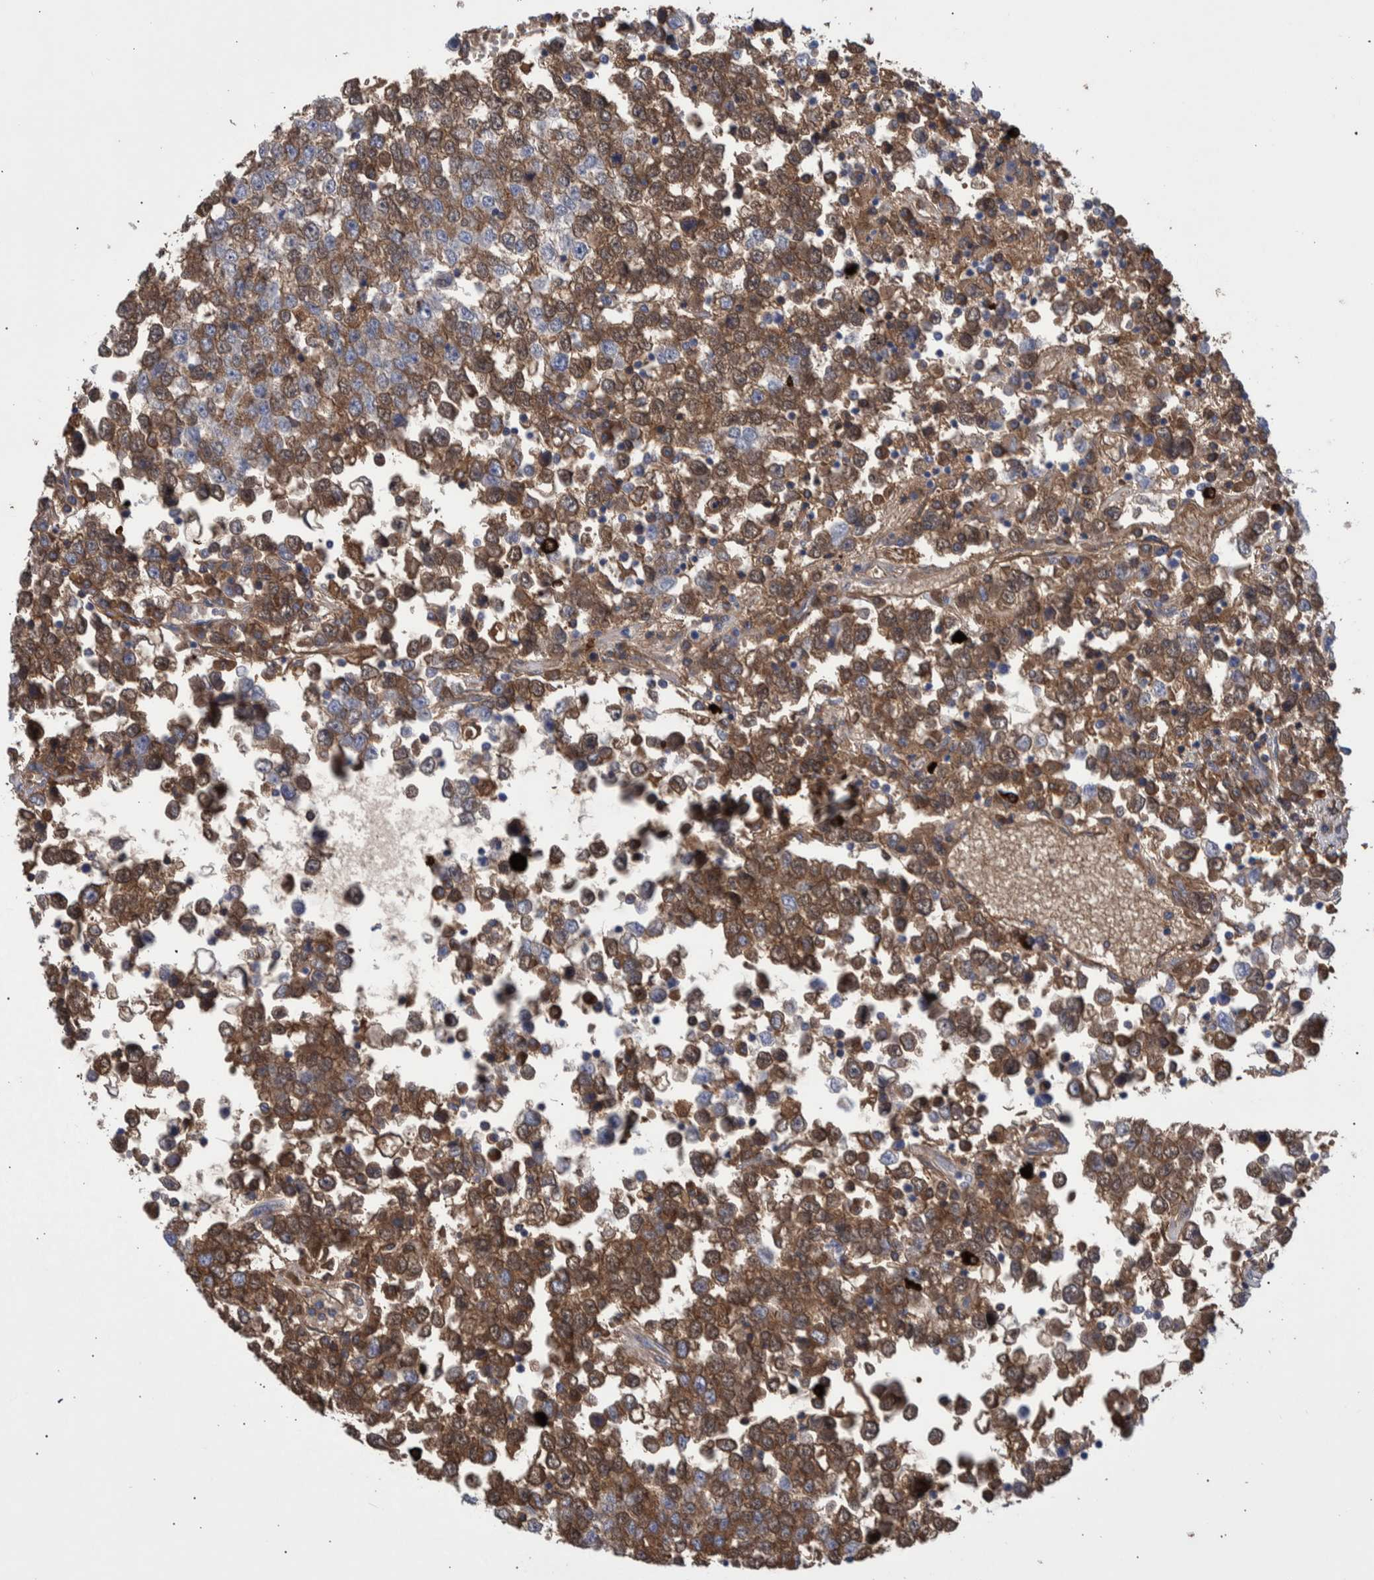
{"staining": {"intensity": "moderate", "quantity": ">75%", "location": "cytoplasmic/membranous"}, "tissue": "testis cancer", "cell_type": "Tumor cells", "image_type": "cancer", "snomed": [{"axis": "morphology", "description": "Seminoma, NOS"}, {"axis": "topography", "description": "Testis"}], "caption": "Testis cancer stained with a brown dye displays moderate cytoplasmic/membranous positive positivity in about >75% of tumor cells.", "gene": "DLL4", "patient": {"sex": "male", "age": 65}}